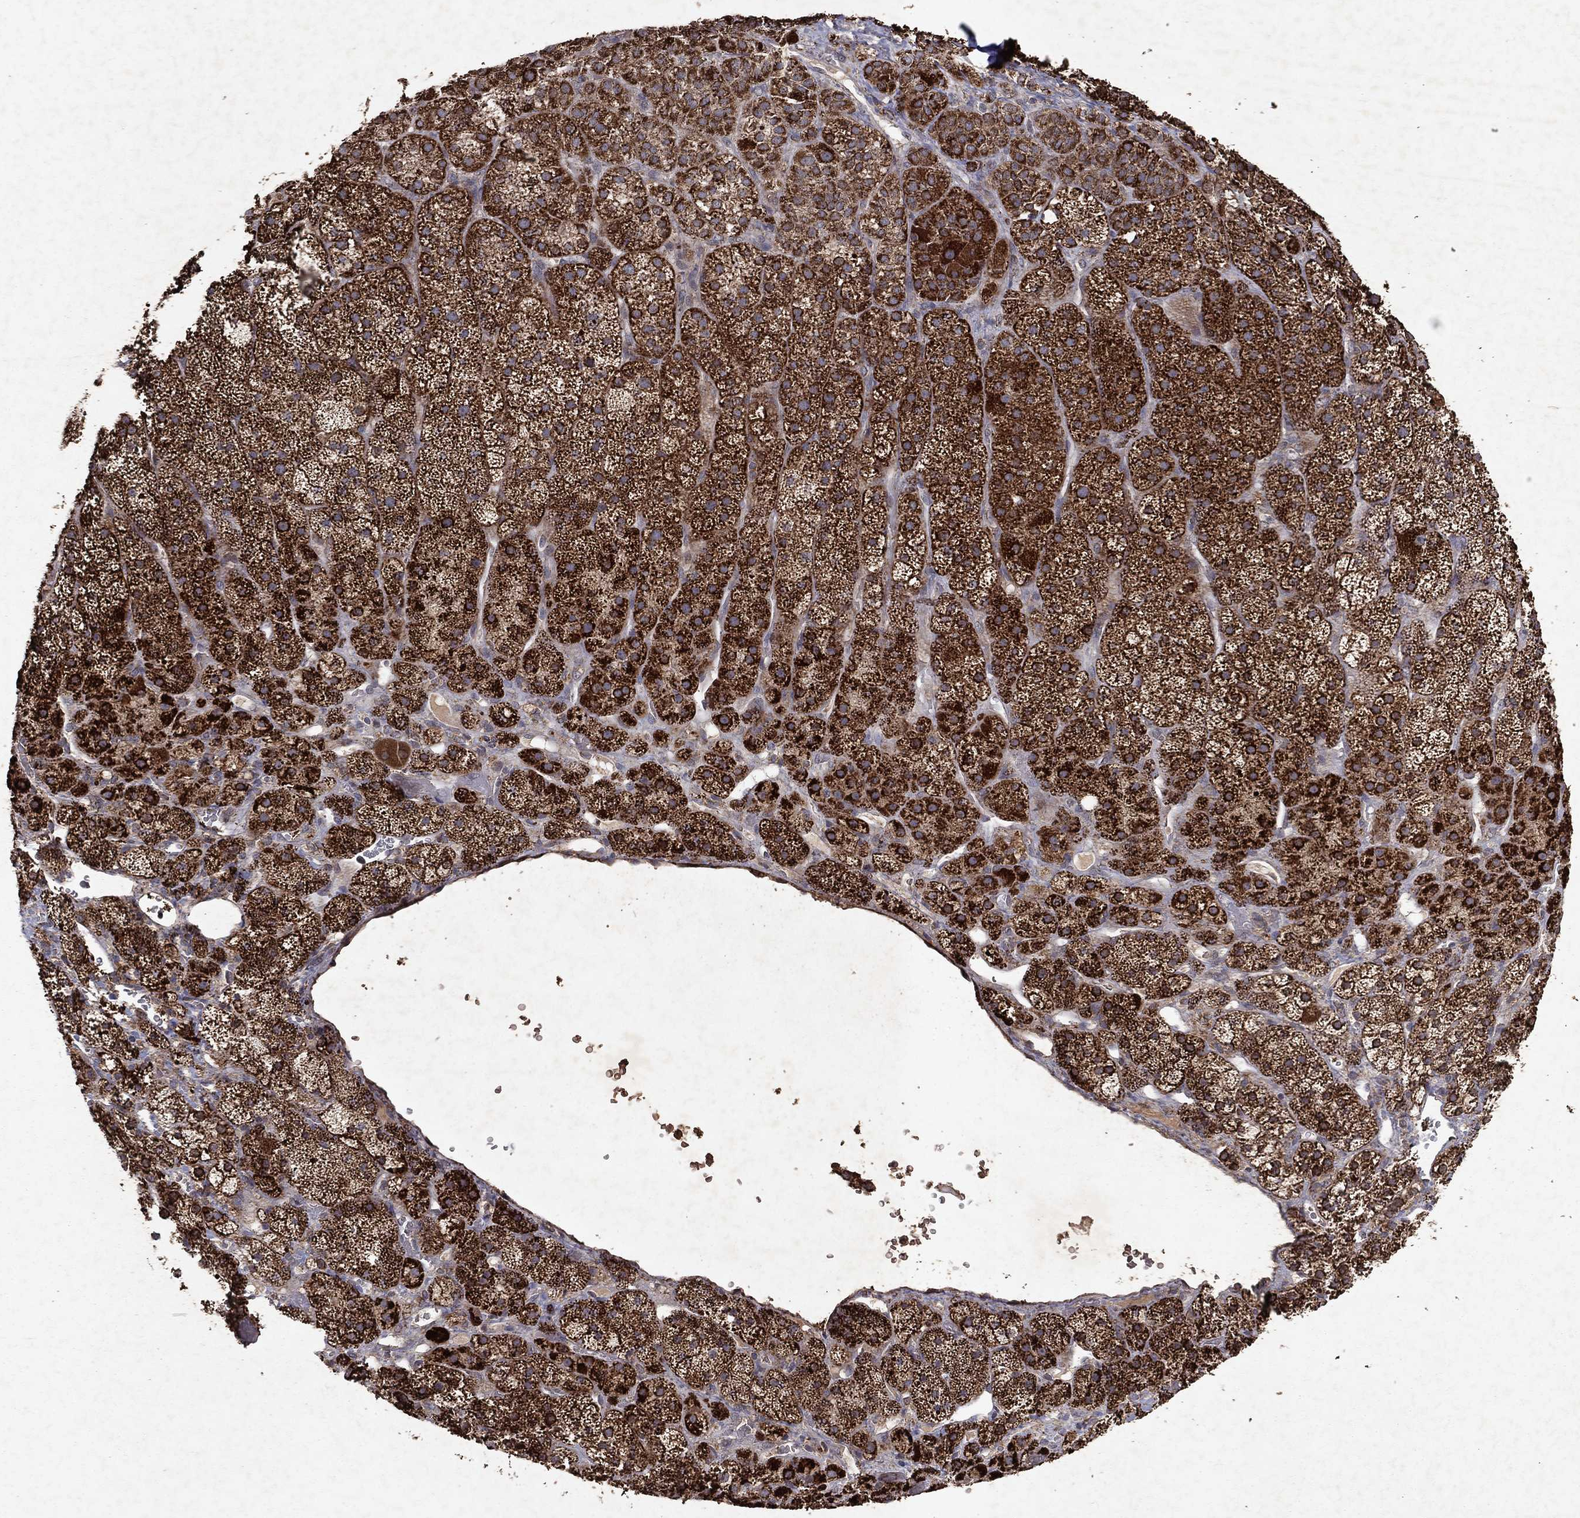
{"staining": {"intensity": "strong", "quantity": ">75%", "location": "cytoplasmic/membranous"}, "tissue": "adrenal gland", "cell_type": "Glandular cells", "image_type": "normal", "snomed": [{"axis": "morphology", "description": "Normal tissue, NOS"}, {"axis": "topography", "description": "Adrenal gland"}], "caption": "Normal adrenal gland was stained to show a protein in brown. There is high levels of strong cytoplasmic/membranous expression in about >75% of glandular cells.", "gene": "PYROXD2", "patient": {"sex": "male", "age": 57}}